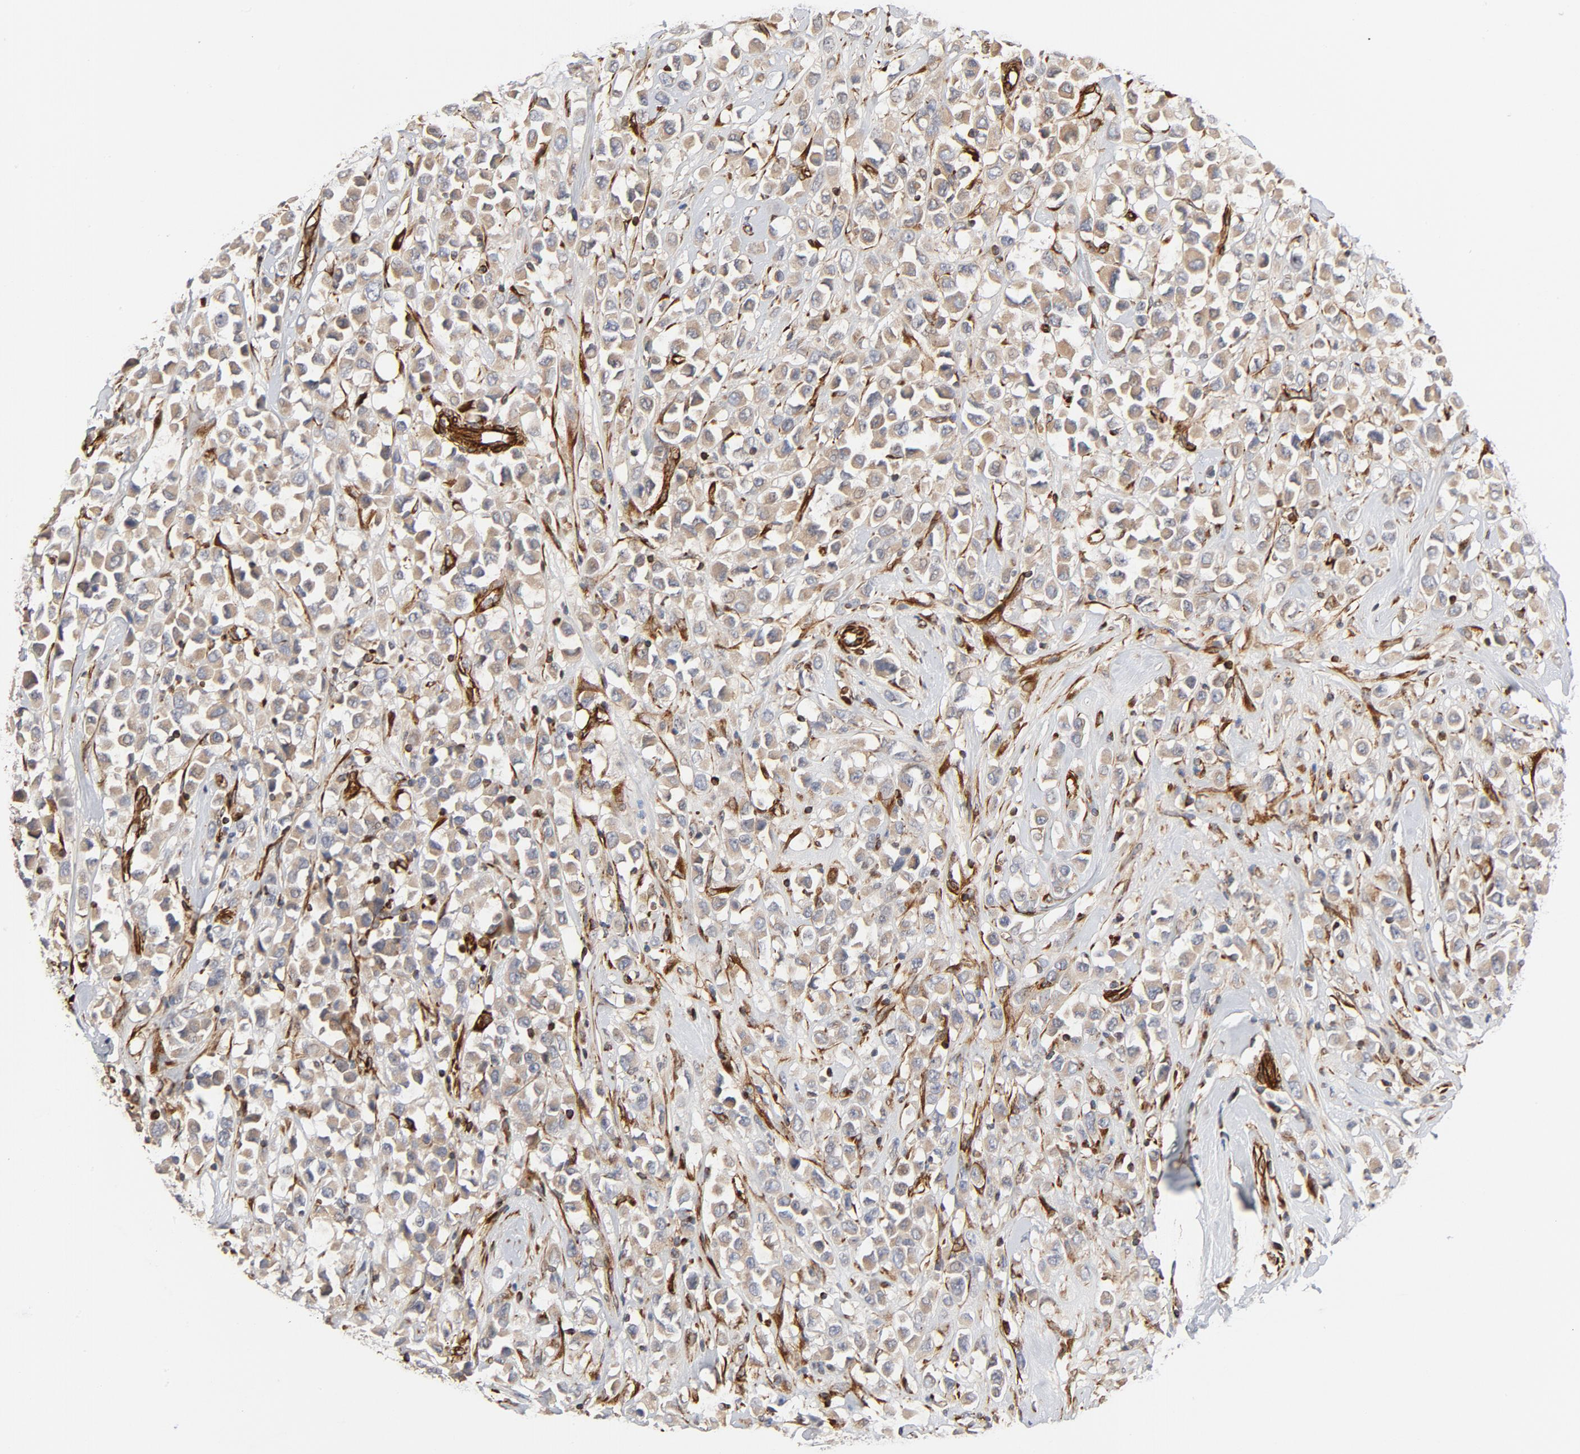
{"staining": {"intensity": "moderate", "quantity": ">75%", "location": "cytoplasmic/membranous"}, "tissue": "breast cancer", "cell_type": "Tumor cells", "image_type": "cancer", "snomed": [{"axis": "morphology", "description": "Duct carcinoma"}, {"axis": "topography", "description": "Breast"}], "caption": "Immunohistochemical staining of invasive ductal carcinoma (breast) reveals moderate cytoplasmic/membranous protein positivity in about >75% of tumor cells.", "gene": "FAM118A", "patient": {"sex": "female", "age": 61}}